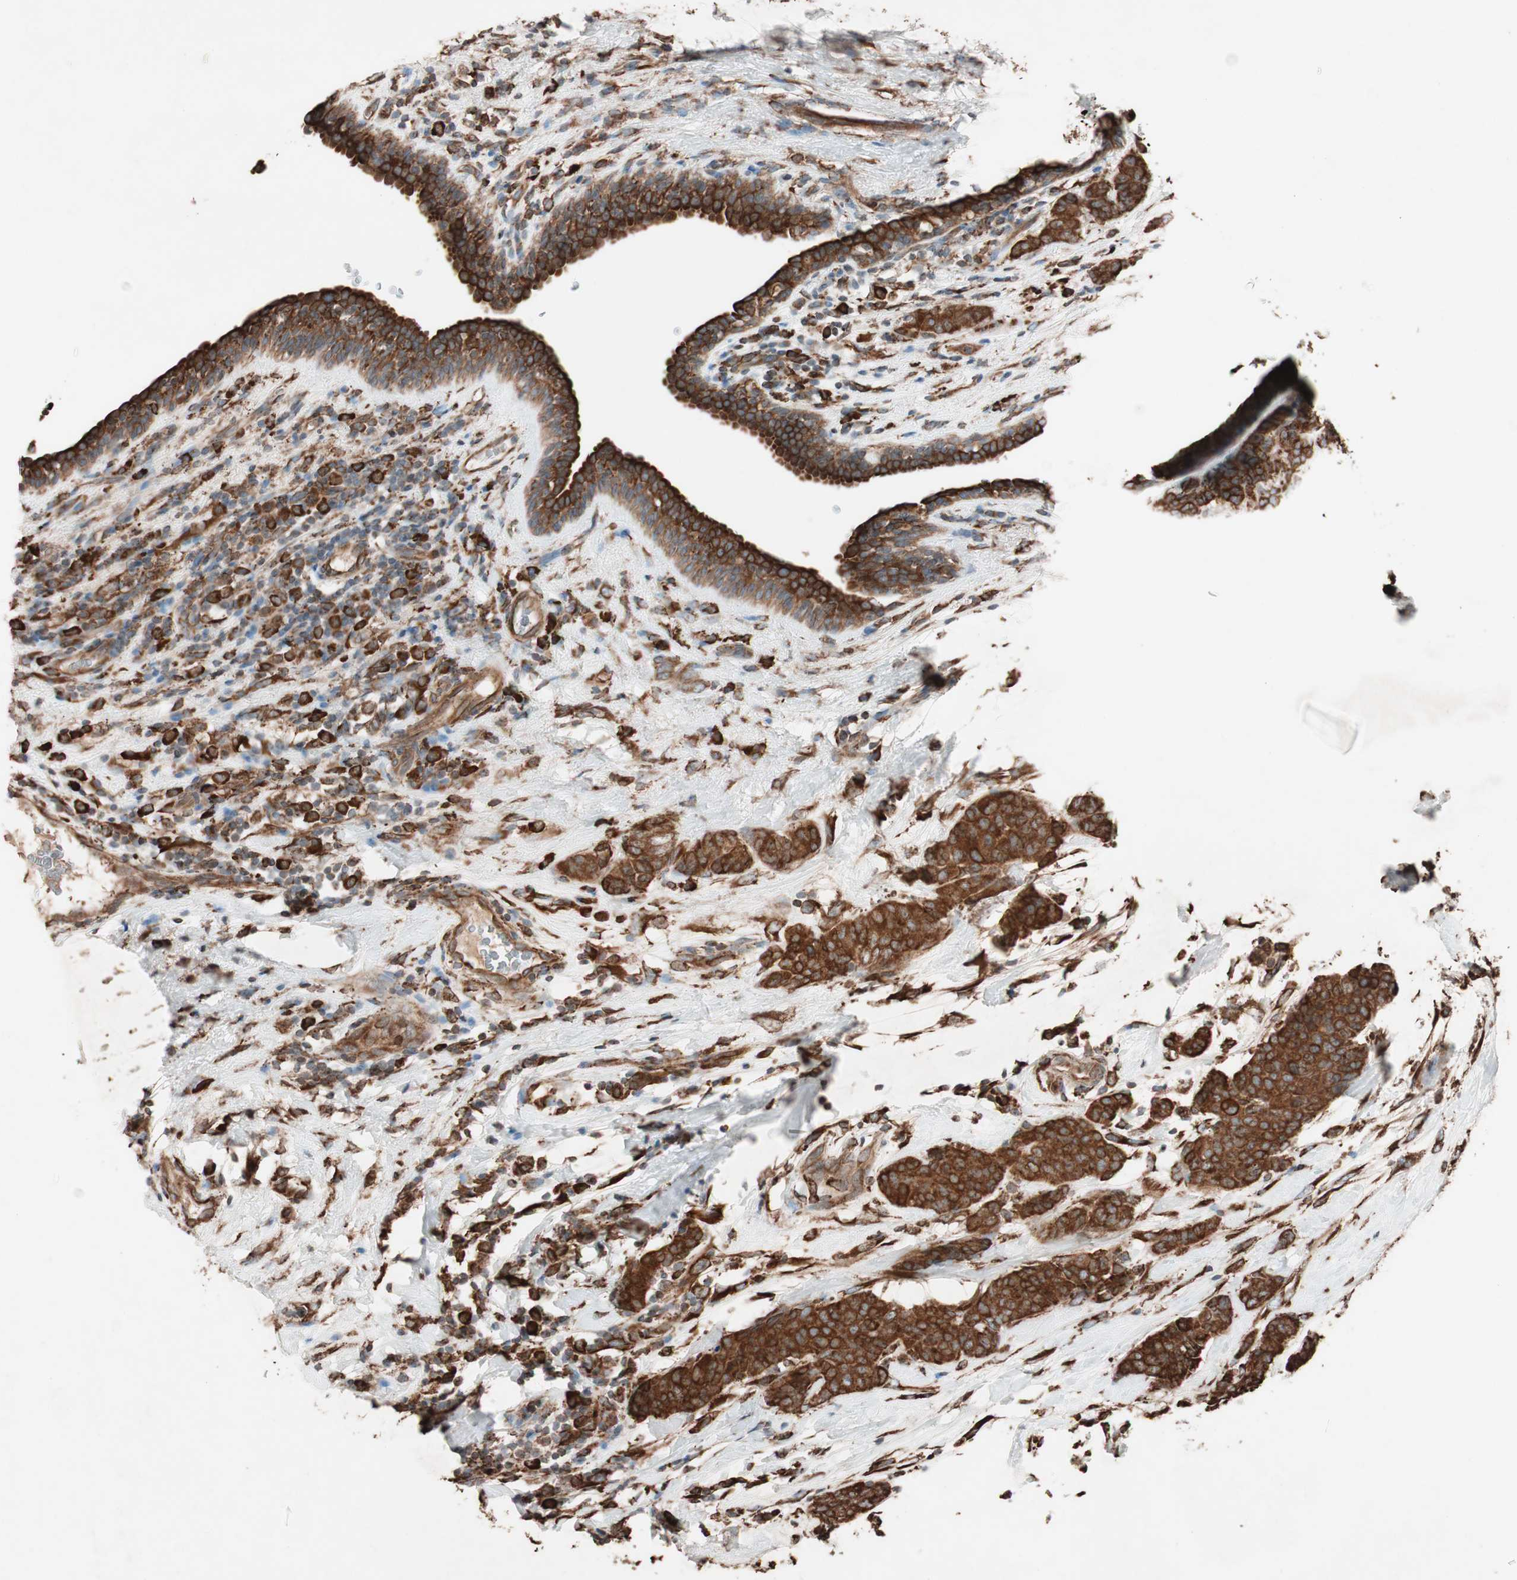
{"staining": {"intensity": "strong", "quantity": ">75%", "location": "cytoplasmic/membranous"}, "tissue": "breast cancer", "cell_type": "Tumor cells", "image_type": "cancer", "snomed": [{"axis": "morphology", "description": "Duct carcinoma"}, {"axis": "topography", "description": "Breast"}], "caption": "High-magnification brightfield microscopy of breast cancer stained with DAB (brown) and counterstained with hematoxylin (blue). tumor cells exhibit strong cytoplasmic/membranous expression is present in approximately>75% of cells.", "gene": "VEGFA", "patient": {"sex": "female", "age": 40}}